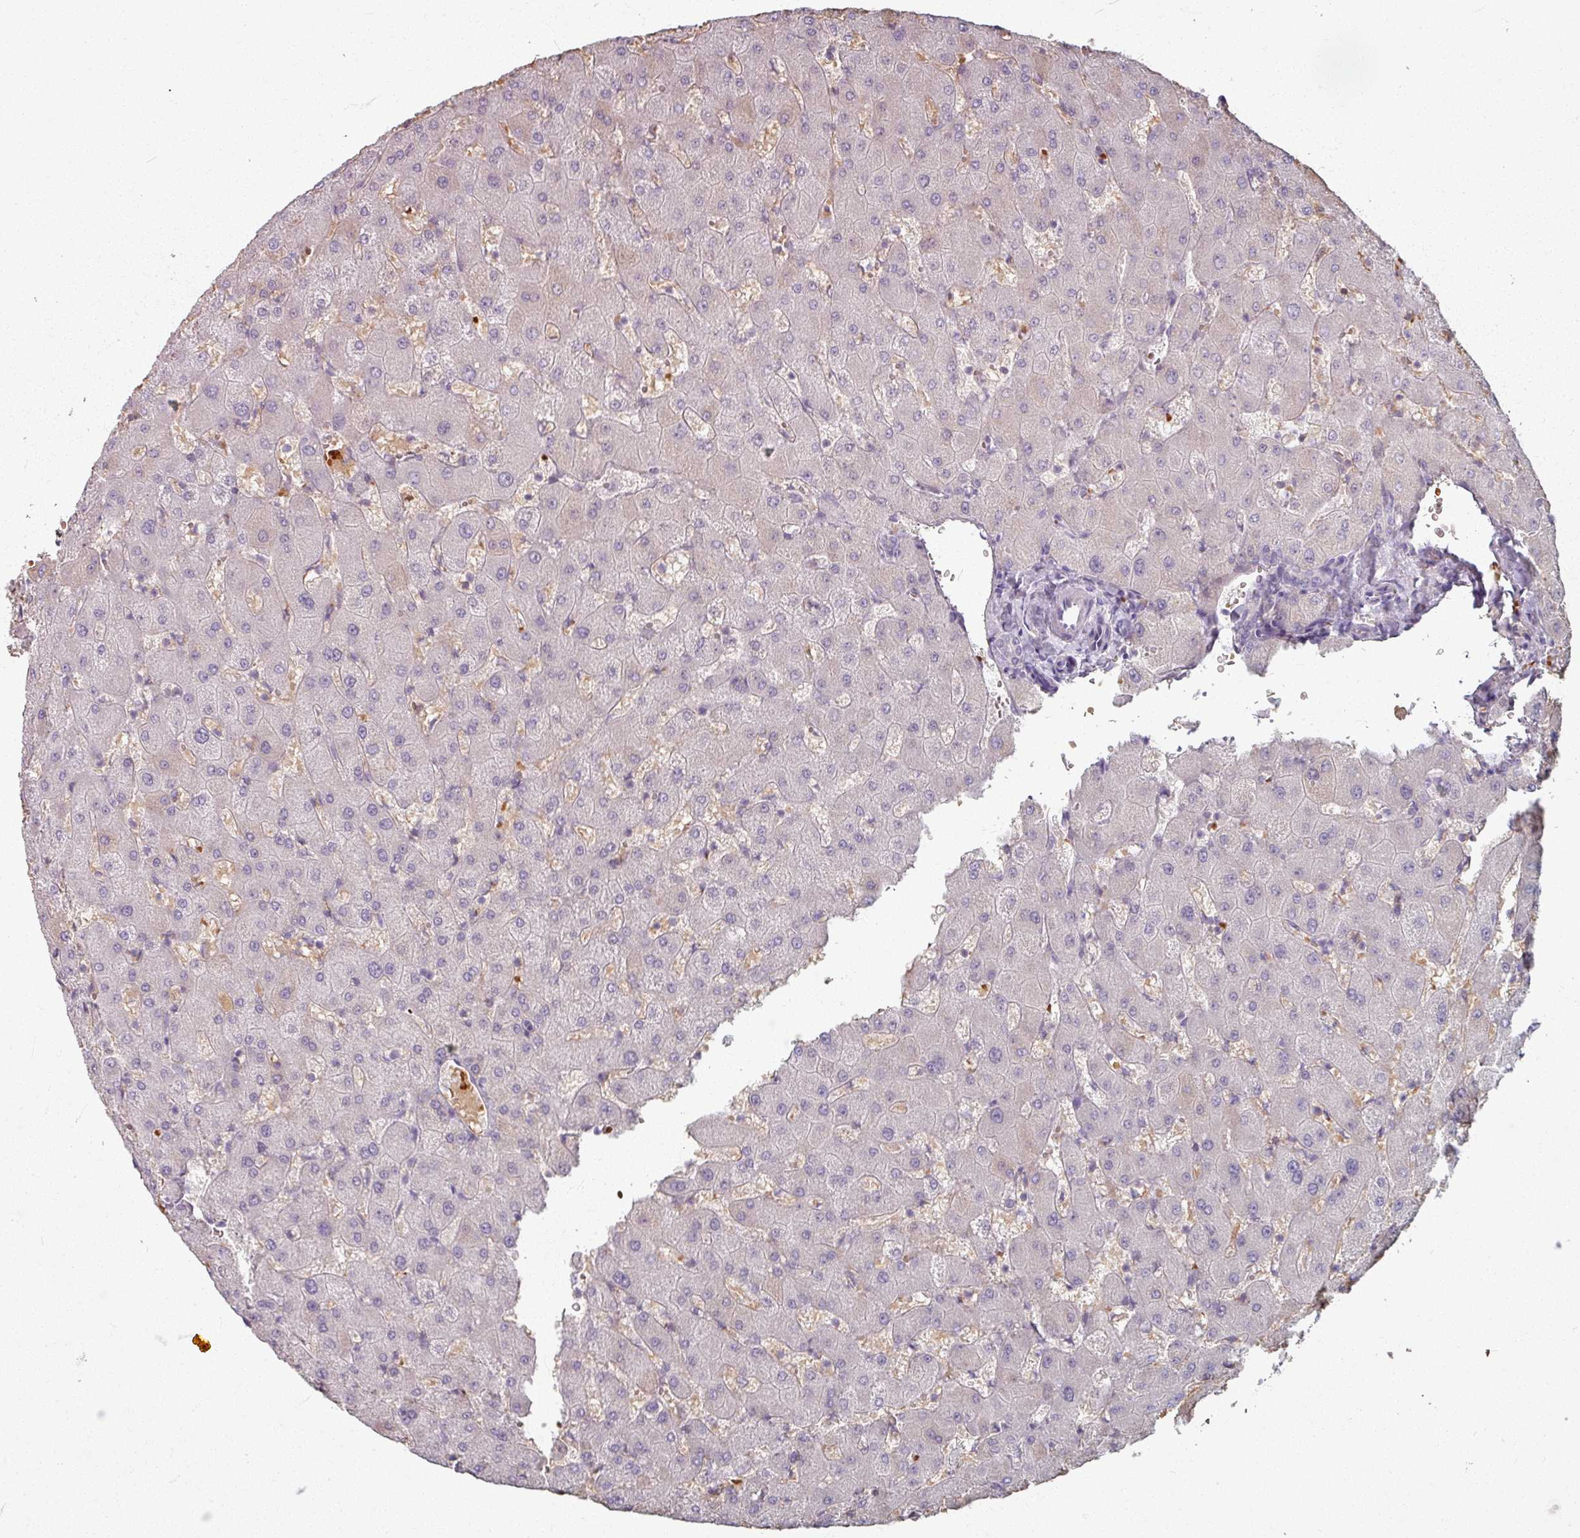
{"staining": {"intensity": "negative", "quantity": "none", "location": "none"}, "tissue": "liver", "cell_type": "Cholangiocytes", "image_type": "normal", "snomed": [{"axis": "morphology", "description": "Normal tissue, NOS"}, {"axis": "topography", "description": "Liver"}], "caption": "Liver was stained to show a protein in brown. There is no significant staining in cholangiocytes. Brightfield microscopy of immunohistochemistry stained with DAB (brown) and hematoxylin (blue), captured at high magnification.", "gene": "KMT5C", "patient": {"sex": "female", "age": 63}}